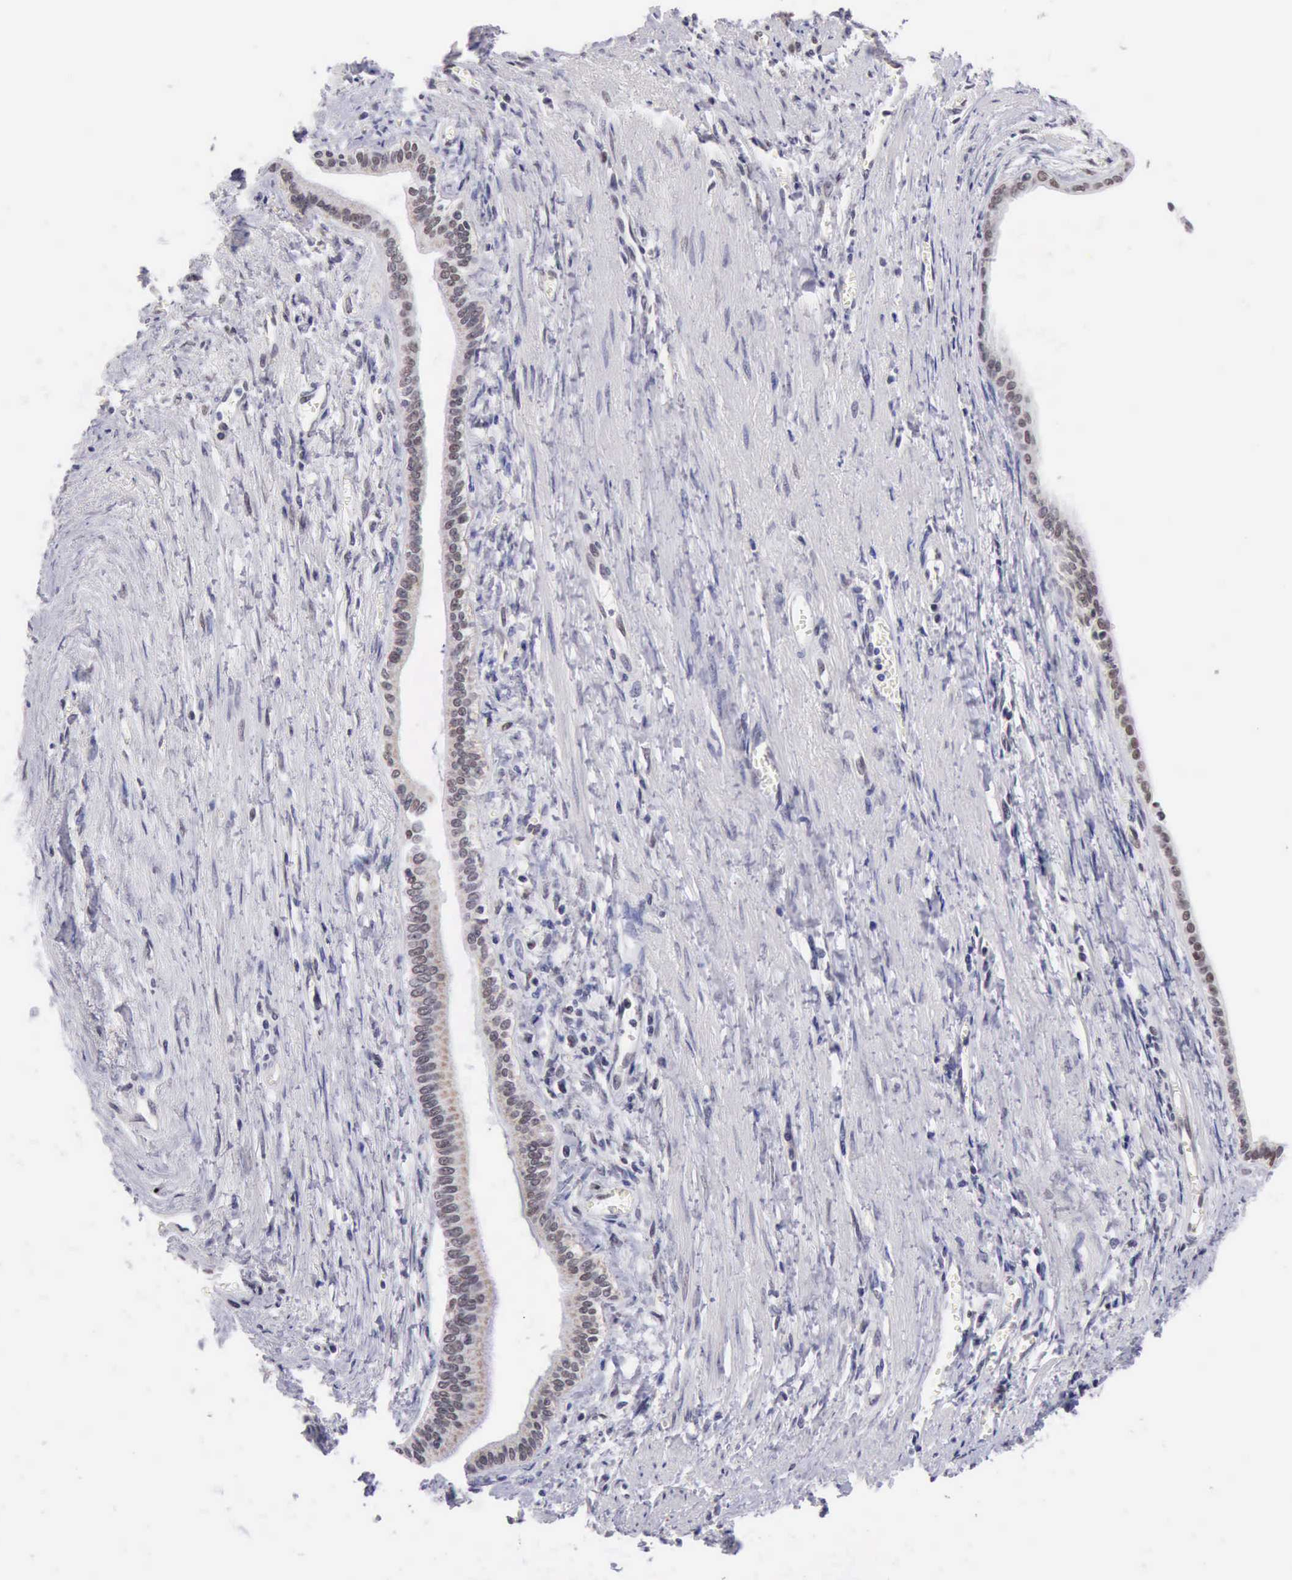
{"staining": {"intensity": "moderate", "quantity": "25%-75%", "location": "cytoplasmic/membranous"}, "tissue": "liver cancer", "cell_type": "Tumor cells", "image_type": "cancer", "snomed": [{"axis": "morphology", "description": "Cholangiocarcinoma"}, {"axis": "topography", "description": "Liver"}], "caption": "Immunohistochemistry staining of liver cancer, which reveals medium levels of moderate cytoplasmic/membranous staining in approximately 25%-75% of tumor cells indicating moderate cytoplasmic/membranous protein staining. The staining was performed using DAB (brown) for protein detection and nuclei were counterstained in hematoxylin (blue).", "gene": "ERCC4", "patient": {"sex": "female", "age": 79}}